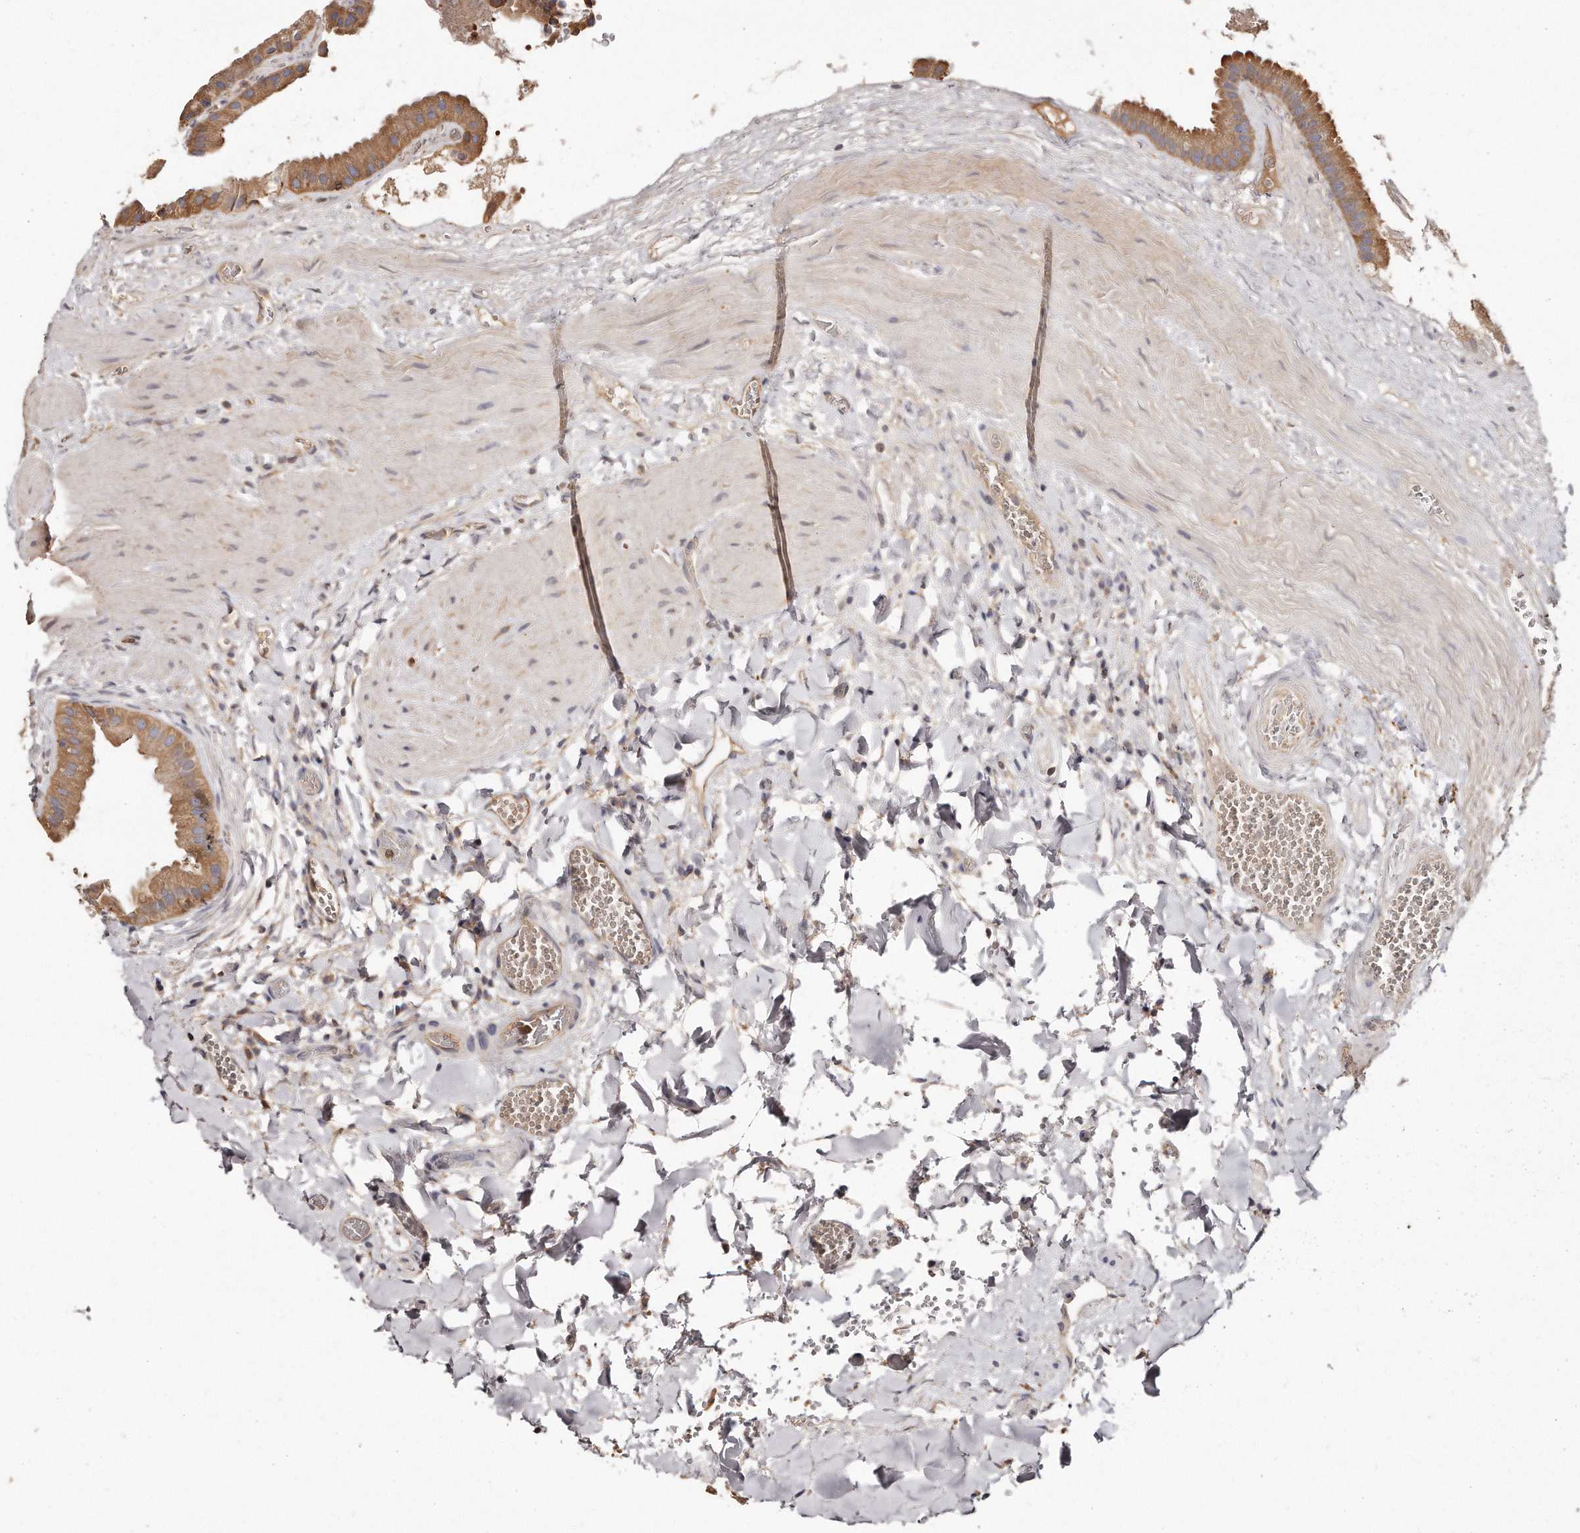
{"staining": {"intensity": "moderate", "quantity": ">75%", "location": "cytoplasmic/membranous"}, "tissue": "gallbladder", "cell_type": "Glandular cells", "image_type": "normal", "snomed": [{"axis": "morphology", "description": "Normal tissue, NOS"}, {"axis": "topography", "description": "Gallbladder"}], "caption": "Protein analysis of normal gallbladder reveals moderate cytoplasmic/membranous positivity in about >75% of glandular cells. (DAB (3,3'-diaminobenzidine) = brown stain, brightfield microscopy at high magnification).", "gene": "CAP1", "patient": {"sex": "male", "age": 55}}